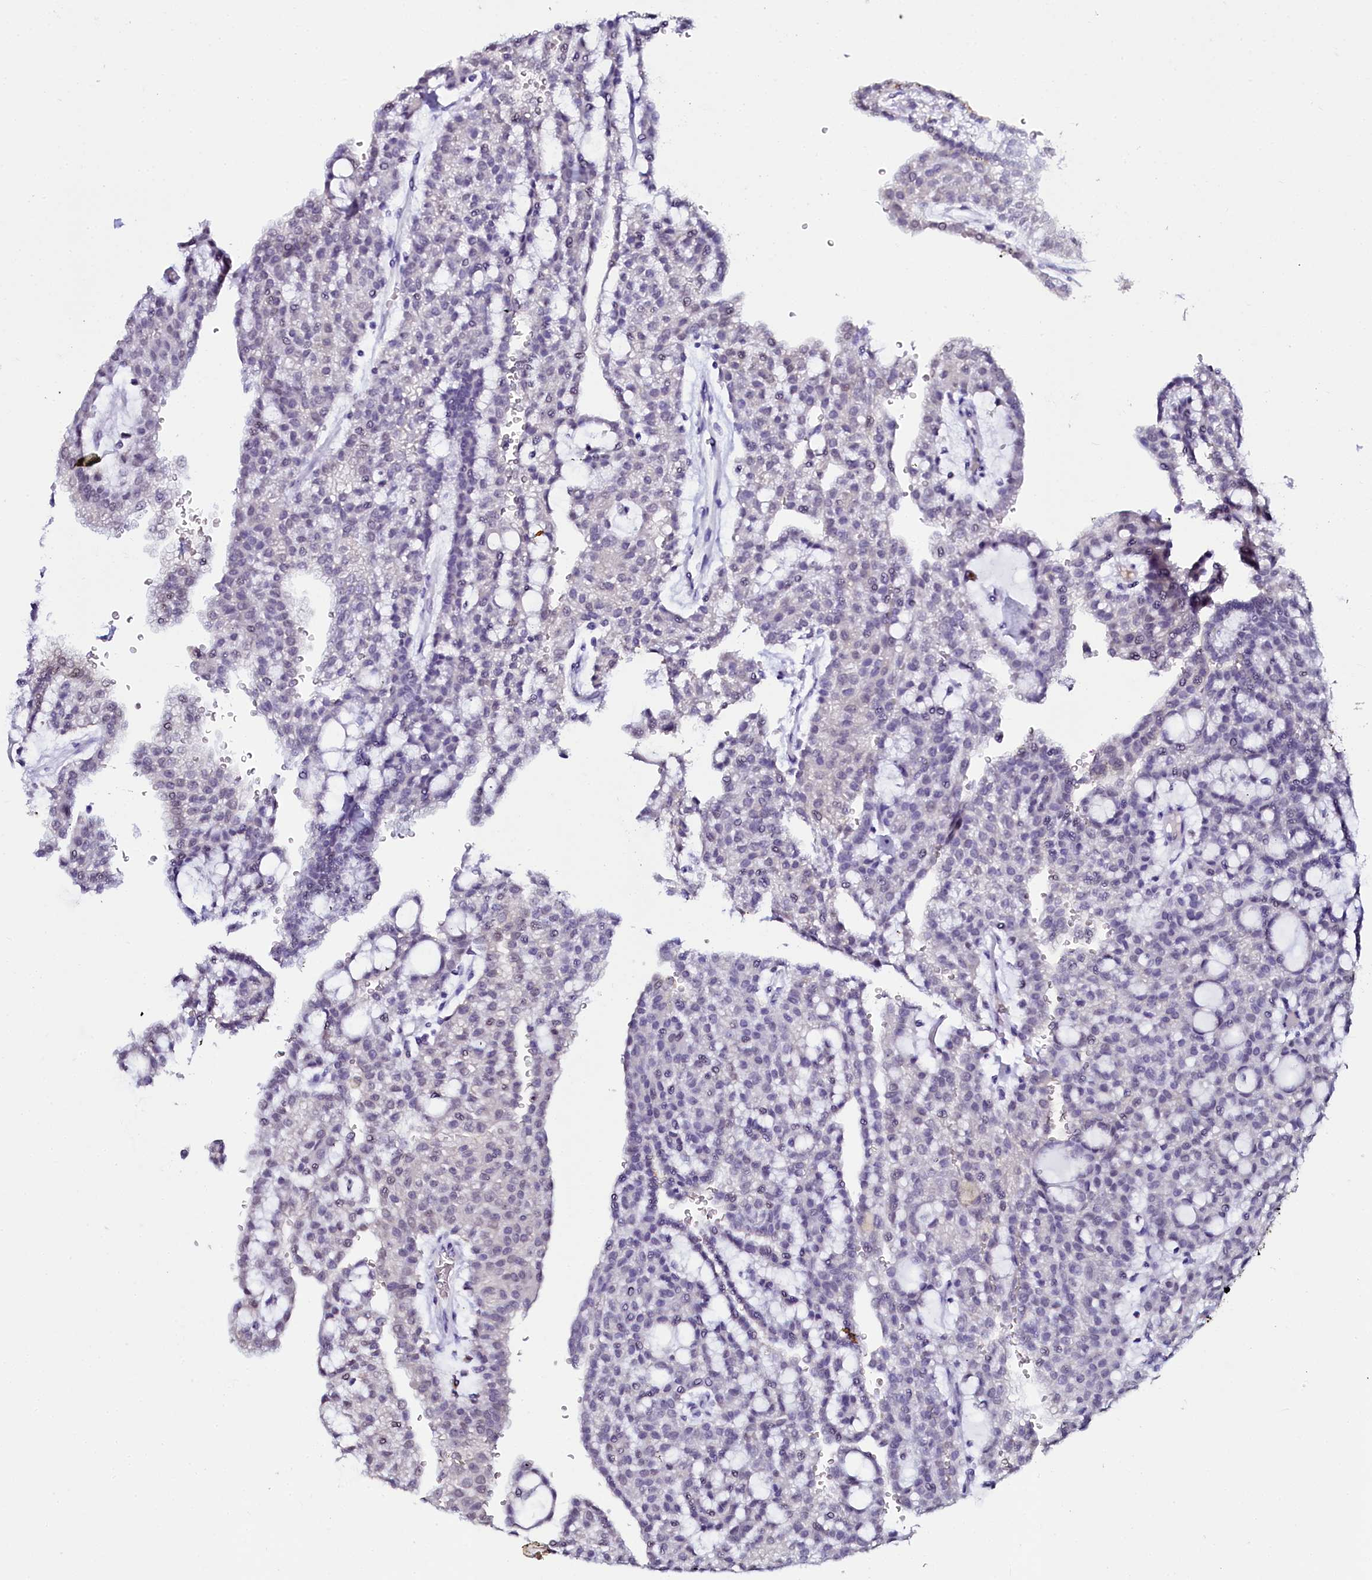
{"staining": {"intensity": "negative", "quantity": "none", "location": "none"}, "tissue": "renal cancer", "cell_type": "Tumor cells", "image_type": "cancer", "snomed": [{"axis": "morphology", "description": "Adenocarcinoma, NOS"}, {"axis": "topography", "description": "Kidney"}], "caption": "There is no significant staining in tumor cells of renal cancer.", "gene": "SORD", "patient": {"sex": "male", "age": 63}}